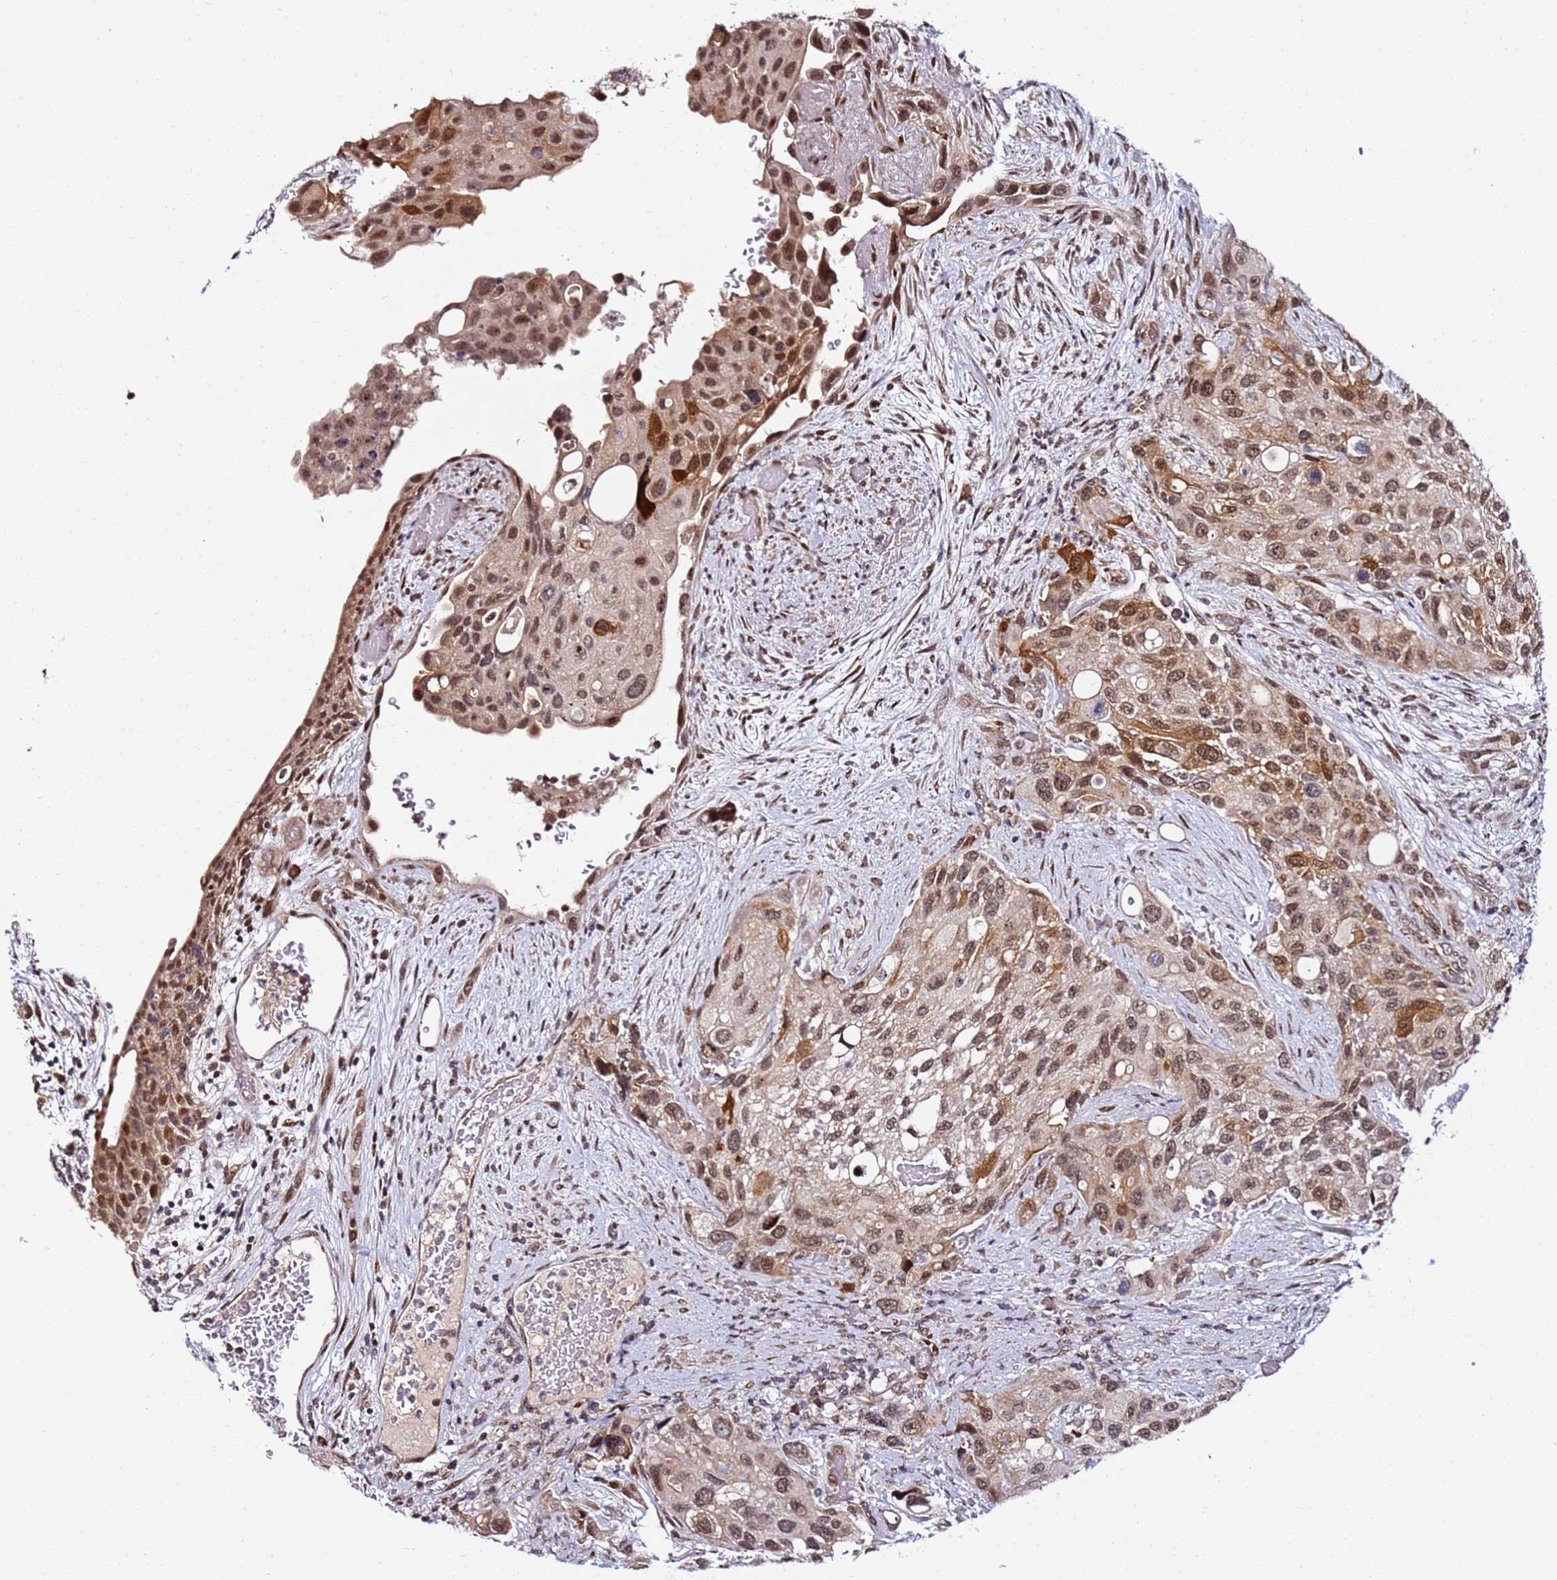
{"staining": {"intensity": "moderate", "quantity": ">75%", "location": "cytoplasmic/membranous,nuclear"}, "tissue": "urothelial cancer", "cell_type": "Tumor cells", "image_type": "cancer", "snomed": [{"axis": "morphology", "description": "Normal tissue, NOS"}, {"axis": "morphology", "description": "Urothelial carcinoma, High grade"}, {"axis": "topography", "description": "Vascular tissue"}, {"axis": "topography", "description": "Urinary bladder"}], "caption": "A brown stain highlights moderate cytoplasmic/membranous and nuclear positivity of a protein in human high-grade urothelial carcinoma tumor cells.", "gene": "TP53AIP1", "patient": {"sex": "female", "age": 56}}